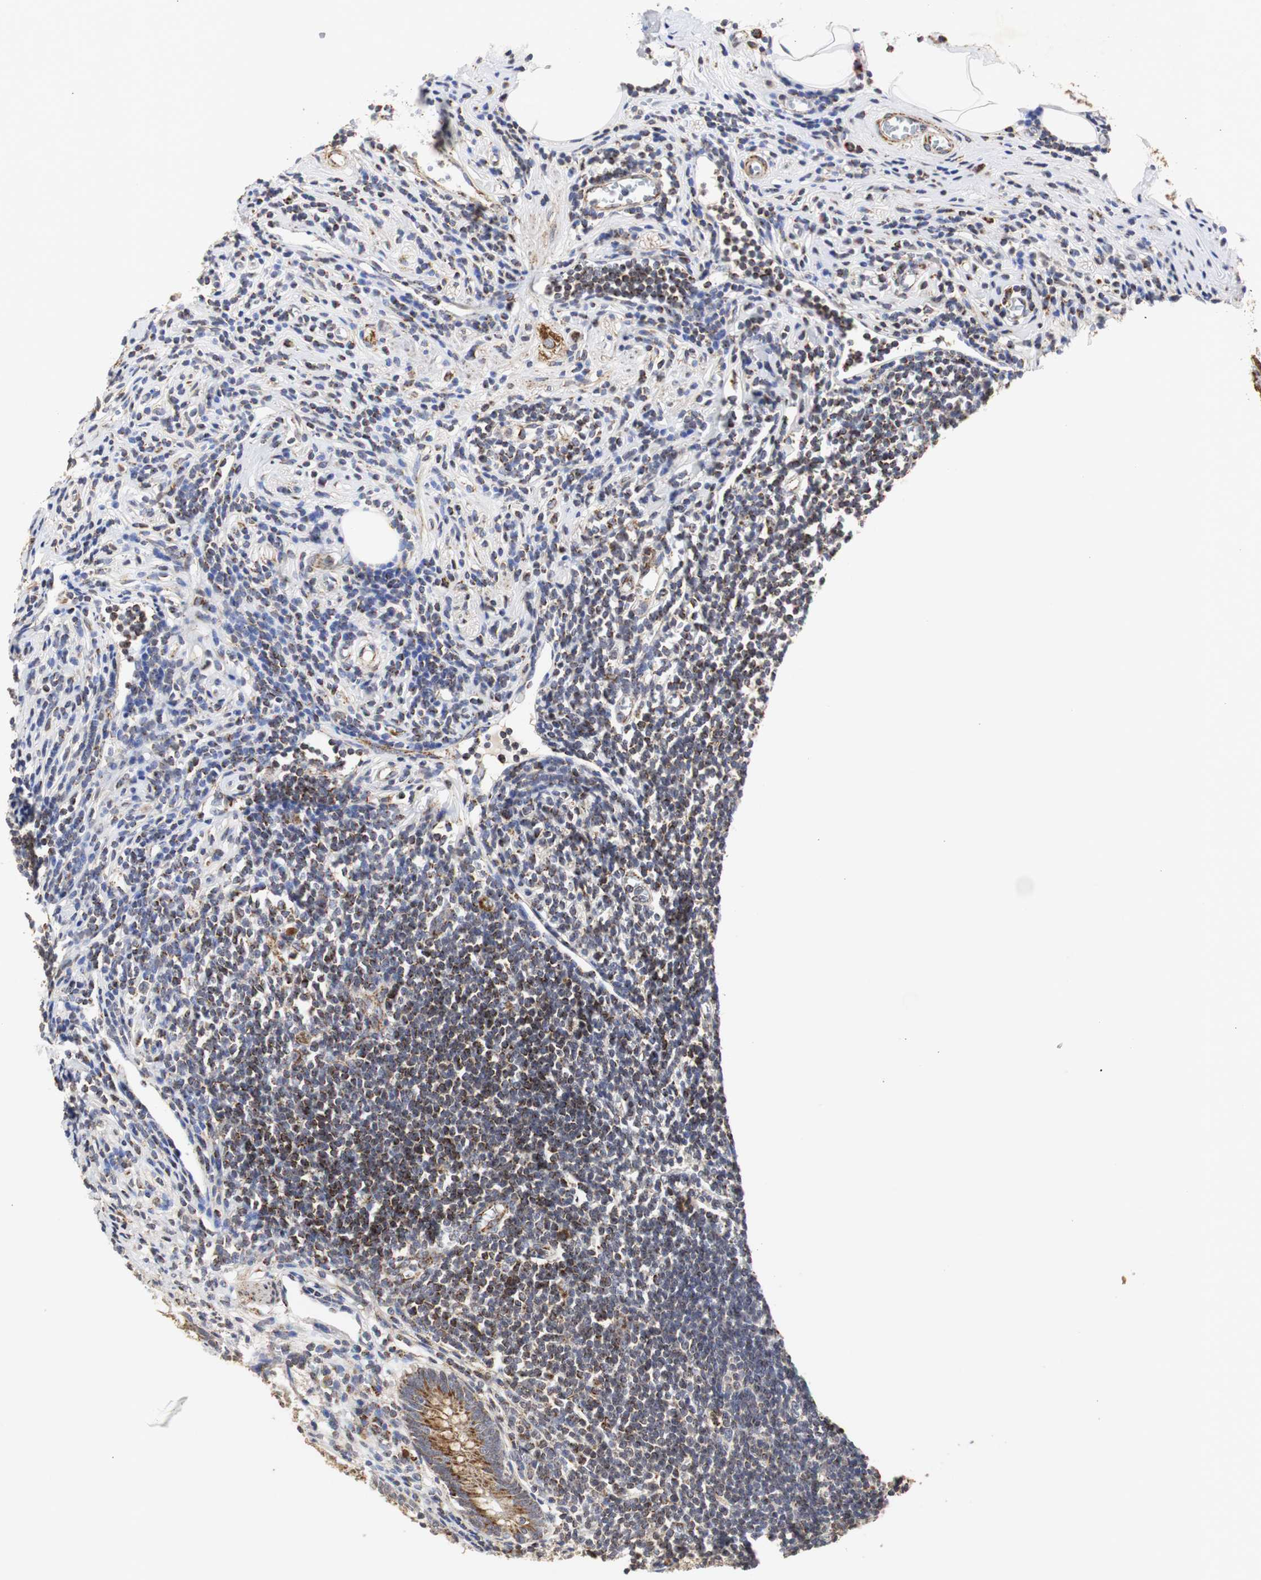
{"staining": {"intensity": "moderate", "quantity": ">75%", "location": "cytoplasmic/membranous"}, "tissue": "appendix", "cell_type": "Glandular cells", "image_type": "normal", "snomed": [{"axis": "morphology", "description": "Normal tissue, NOS"}, {"axis": "topography", "description": "Appendix"}], "caption": "Immunohistochemistry (IHC) (DAB (3,3'-diaminobenzidine)) staining of normal appendix displays moderate cytoplasmic/membranous protein staining in about >75% of glandular cells. (DAB = brown stain, brightfield microscopy at high magnification).", "gene": "HSD17B10", "patient": {"sex": "female", "age": 50}}